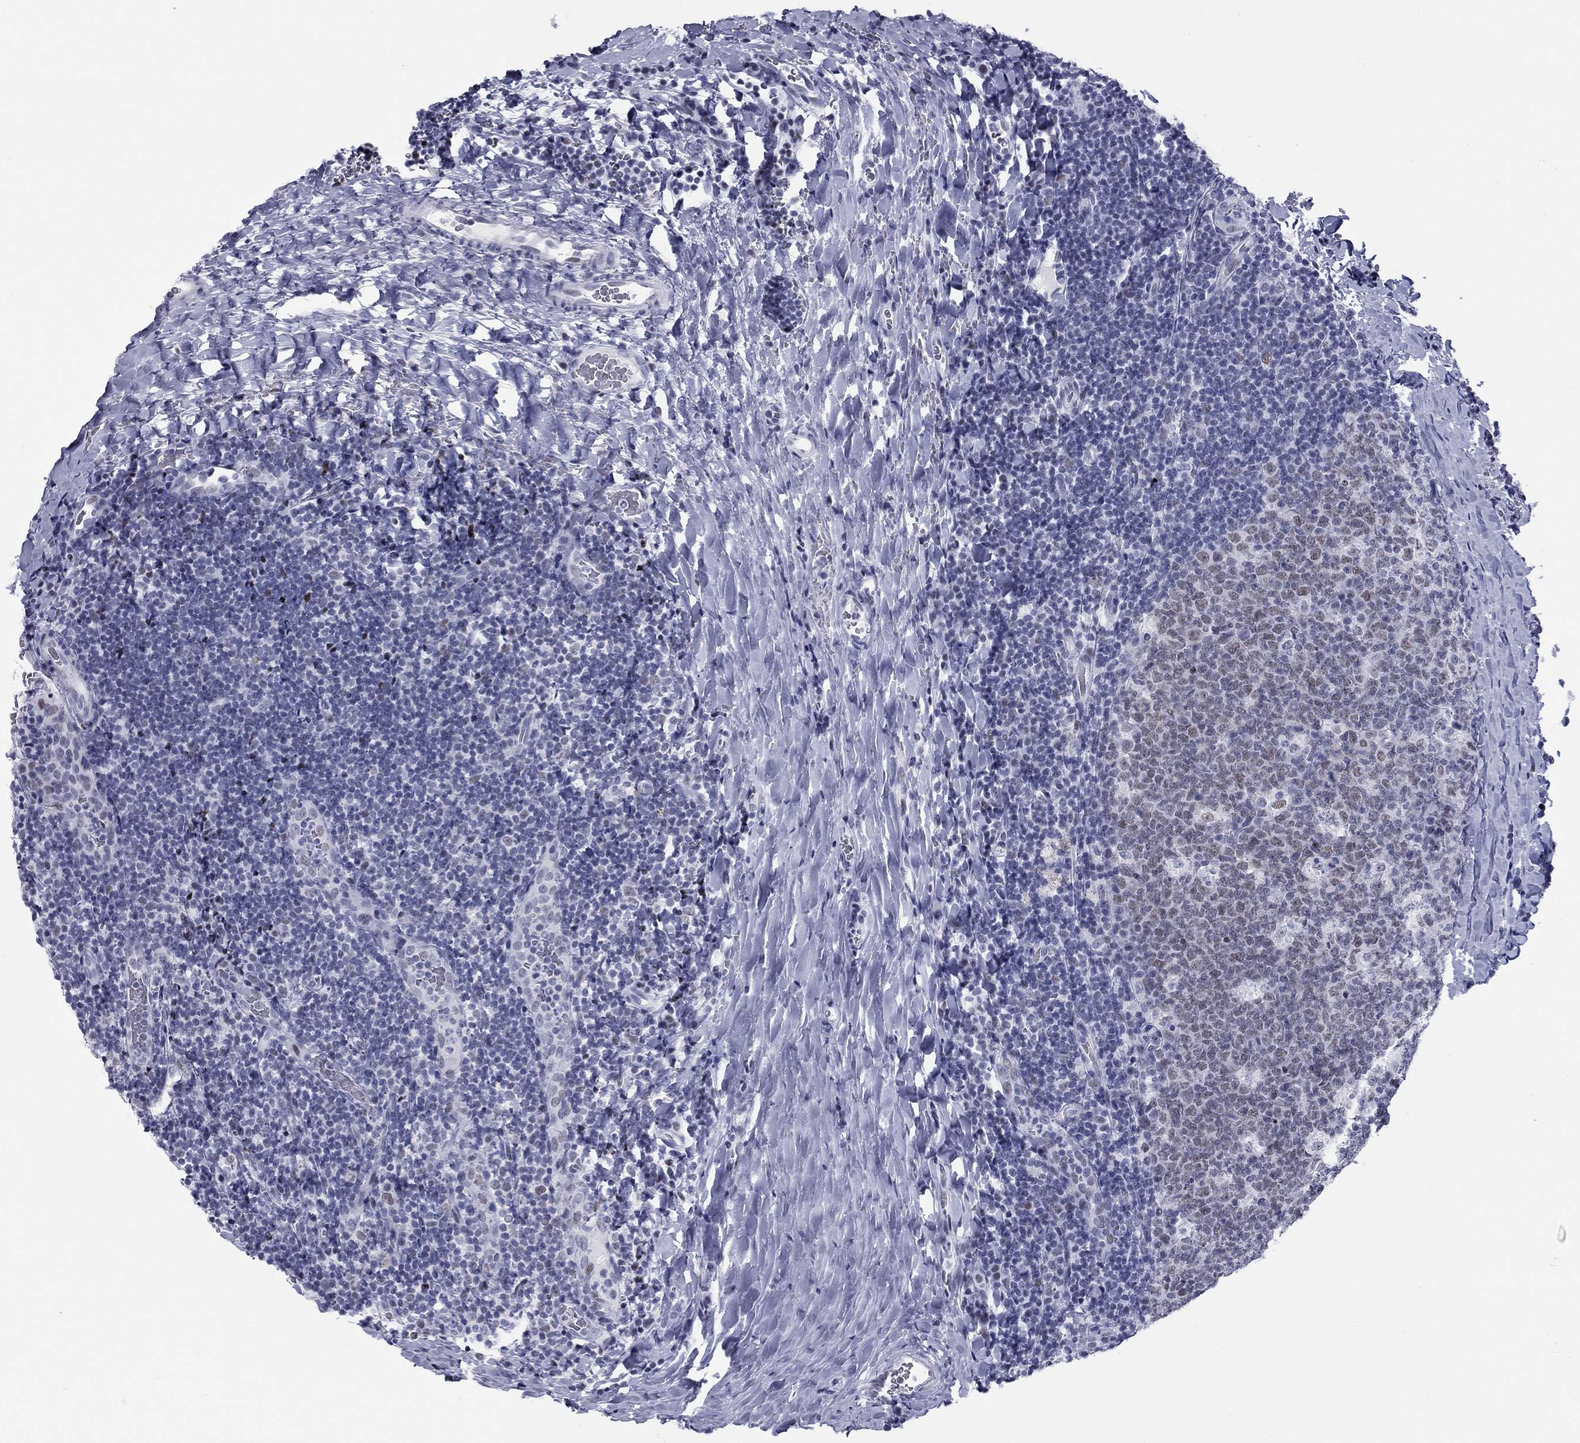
{"staining": {"intensity": "moderate", "quantity": "<25%", "location": "nuclear"}, "tissue": "tonsil", "cell_type": "Germinal center cells", "image_type": "normal", "snomed": [{"axis": "morphology", "description": "Normal tissue, NOS"}, {"axis": "topography", "description": "Tonsil"}], "caption": "DAB immunohistochemical staining of benign tonsil displays moderate nuclear protein staining in approximately <25% of germinal center cells.", "gene": "ASF1B", "patient": {"sex": "male", "age": 17}}